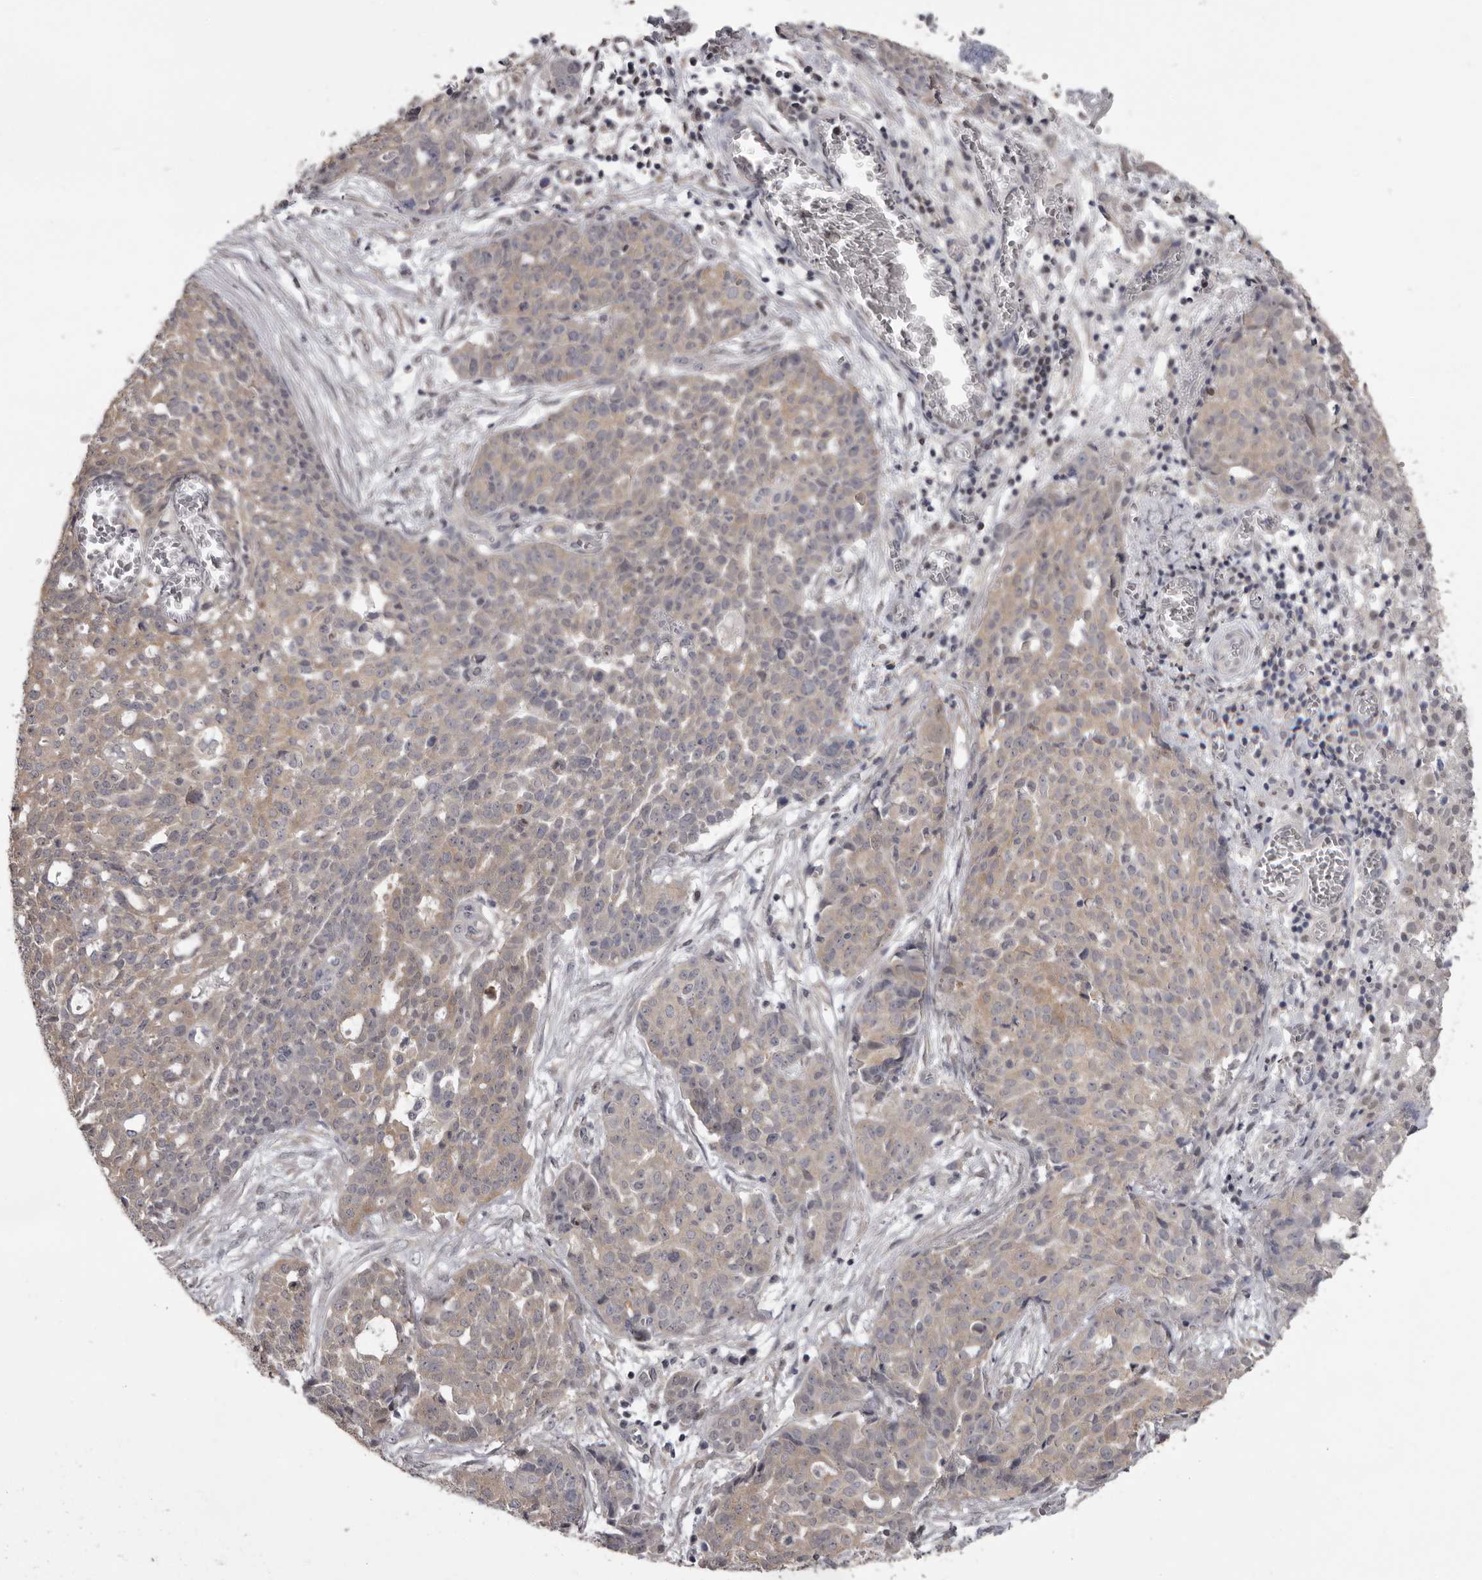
{"staining": {"intensity": "weak", "quantity": "<25%", "location": "cytoplasmic/membranous"}, "tissue": "ovarian cancer", "cell_type": "Tumor cells", "image_type": "cancer", "snomed": [{"axis": "morphology", "description": "Cystadenocarcinoma, serous, NOS"}, {"axis": "topography", "description": "Soft tissue"}, {"axis": "topography", "description": "Ovary"}], "caption": "Image shows no significant protein expression in tumor cells of ovarian cancer (serous cystadenocarcinoma).", "gene": "MDH1", "patient": {"sex": "female", "age": 57}}